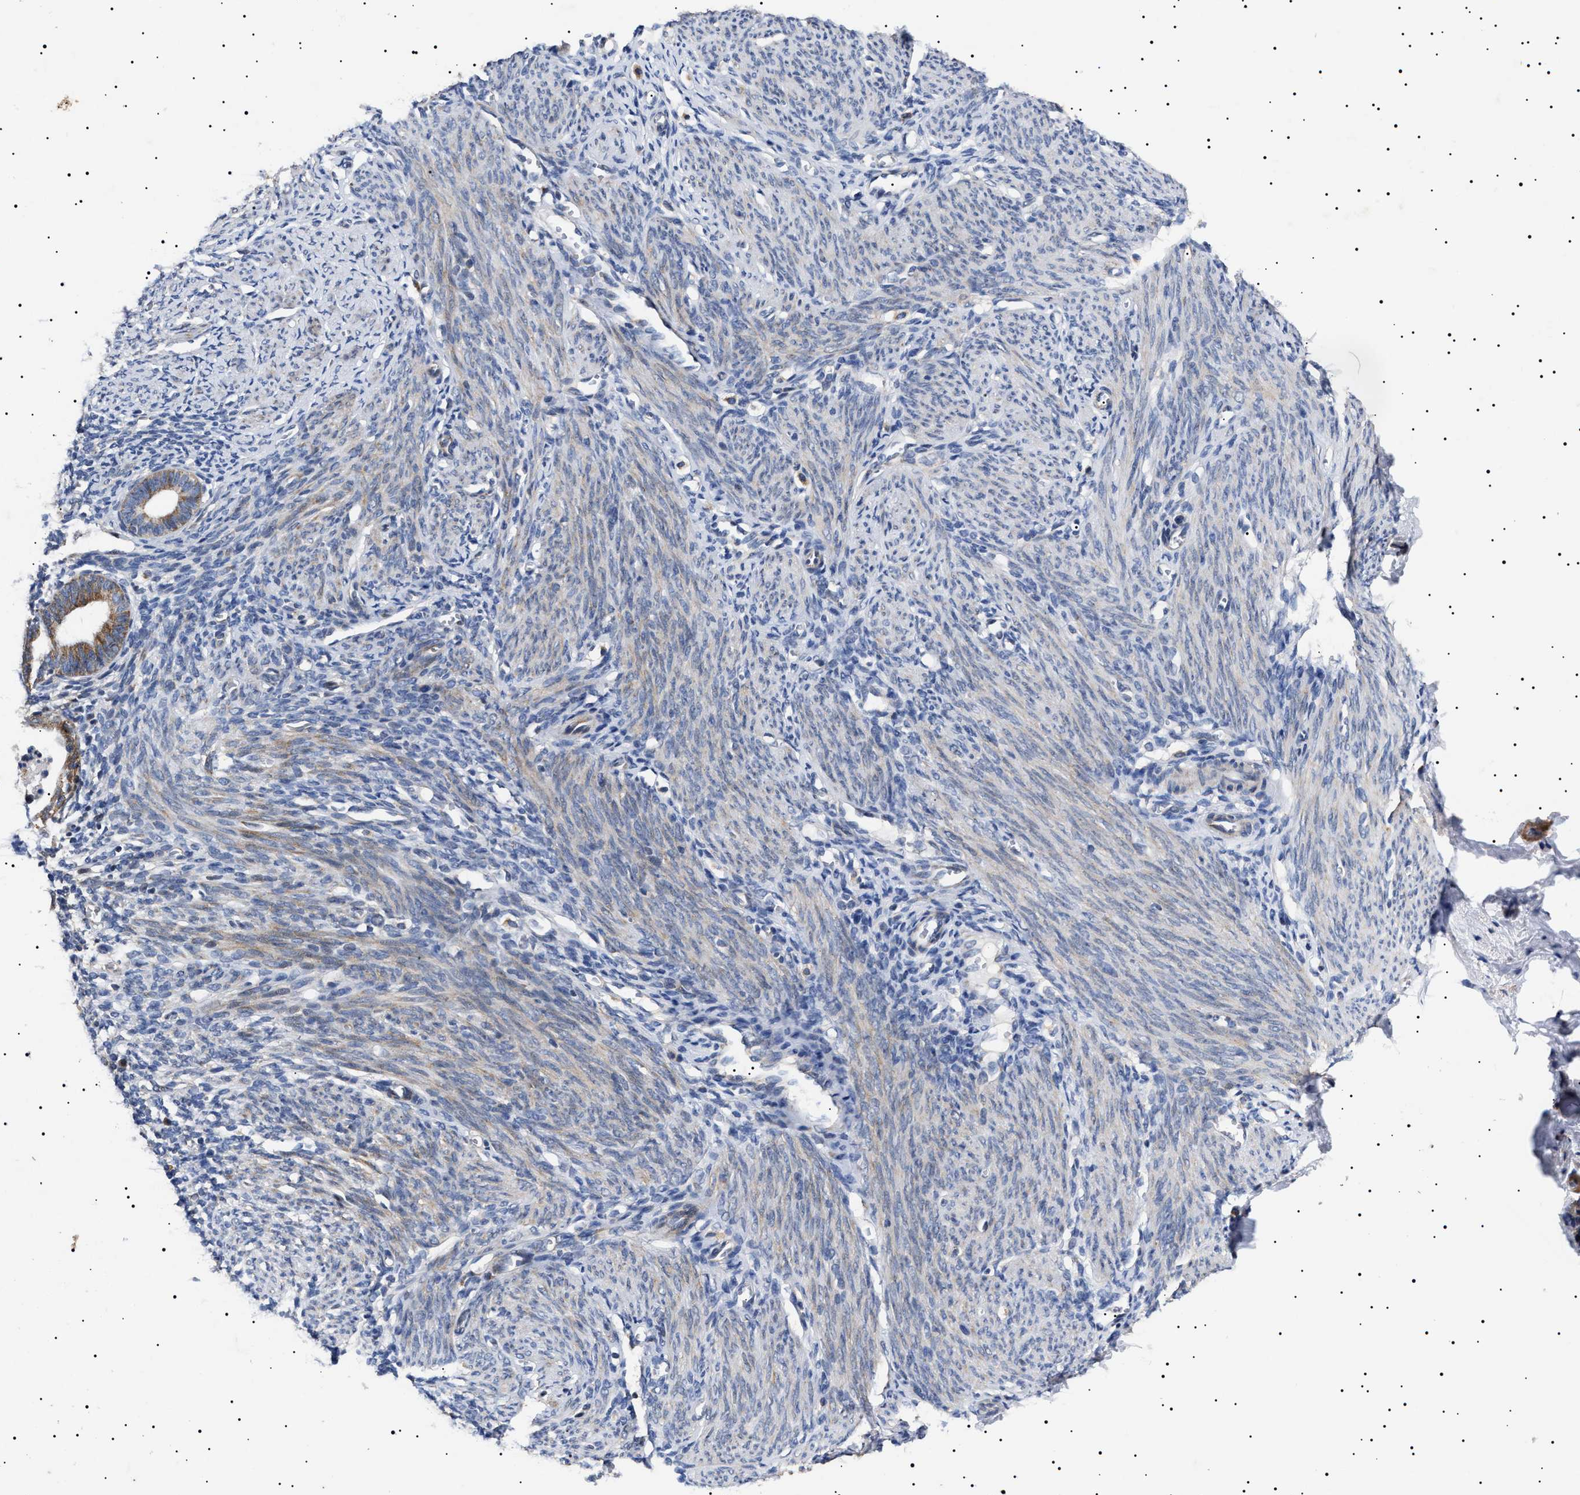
{"staining": {"intensity": "negative", "quantity": "none", "location": "none"}, "tissue": "endometrium", "cell_type": "Cells in endometrial stroma", "image_type": "normal", "snomed": [{"axis": "morphology", "description": "Normal tissue, NOS"}, {"axis": "morphology", "description": "Adenocarcinoma, NOS"}, {"axis": "topography", "description": "Endometrium"}], "caption": "This is a photomicrograph of immunohistochemistry staining of unremarkable endometrium, which shows no expression in cells in endometrial stroma.", "gene": "RAB34", "patient": {"sex": "female", "age": 57}}